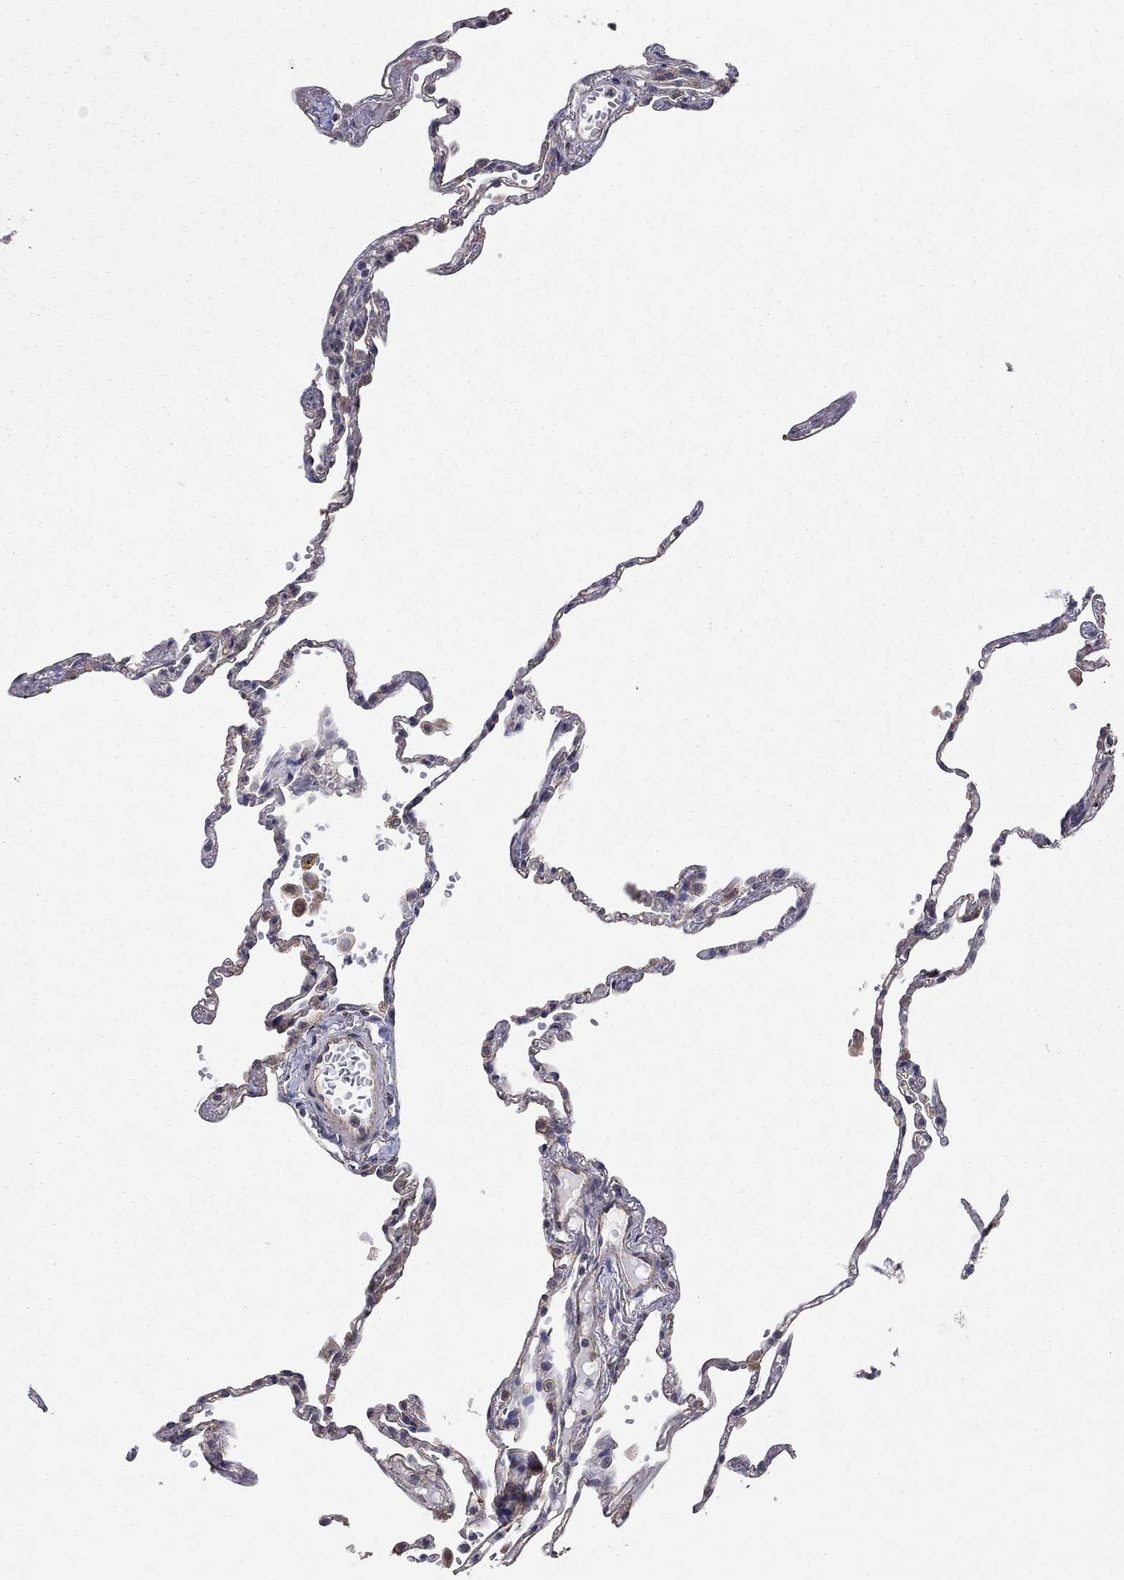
{"staining": {"intensity": "moderate", "quantity": "<25%", "location": "cytoplasmic/membranous,nuclear"}, "tissue": "lung", "cell_type": "Alveolar cells", "image_type": "normal", "snomed": [{"axis": "morphology", "description": "Normal tissue, NOS"}, {"axis": "topography", "description": "Lung"}], "caption": "Brown immunohistochemical staining in unremarkable lung shows moderate cytoplasmic/membranous,nuclear staining in about <25% of alveolar cells. The staining was performed using DAB to visualize the protein expression in brown, while the nuclei were stained in blue with hematoxylin (Magnification: 20x).", "gene": "ANKRA2", "patient": {"sex": "male", "age": 78}}